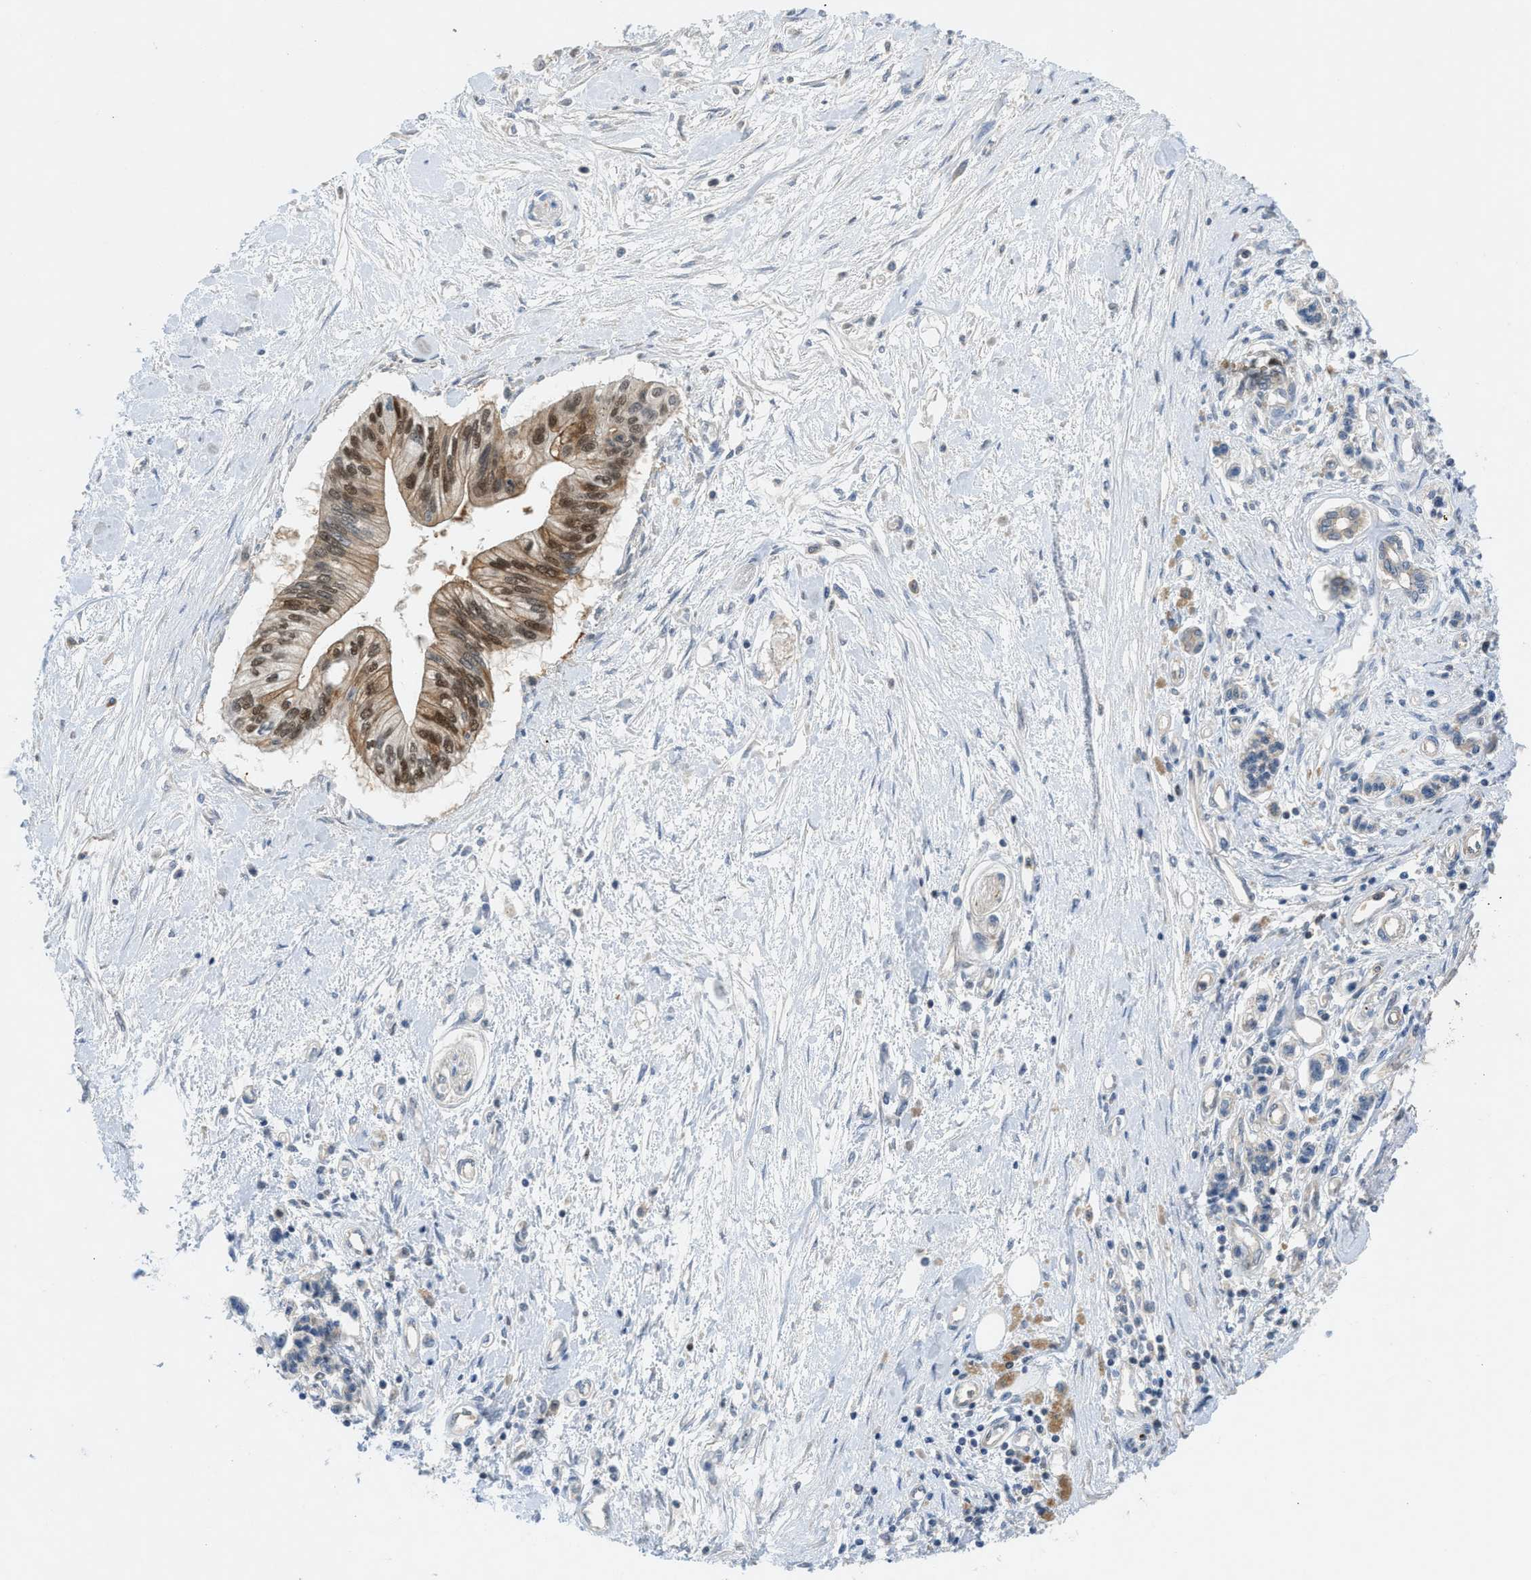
{"staining": {"intensity": "moderate", "quantity": ">75%", "location": "cytoplasmic/membranous,nuclear"}, "tissue": "pancreatic cancer", "cell_type": "Tumor cells", "image_type": "cancer", "snomed": [{"axis": "morphology", "description": "Adenocarcinoma, NOS"}, {"axis": "topography", "description": "Pancreas"}], "caption": "A brown stain shows moderate cytoplasmic/membranous and nuclear staining of a protein in human adenocarcinoma (pancreatic) tumor cells.", "gene": "GPR31", "patient": {"sex": "female", "age": 77}}